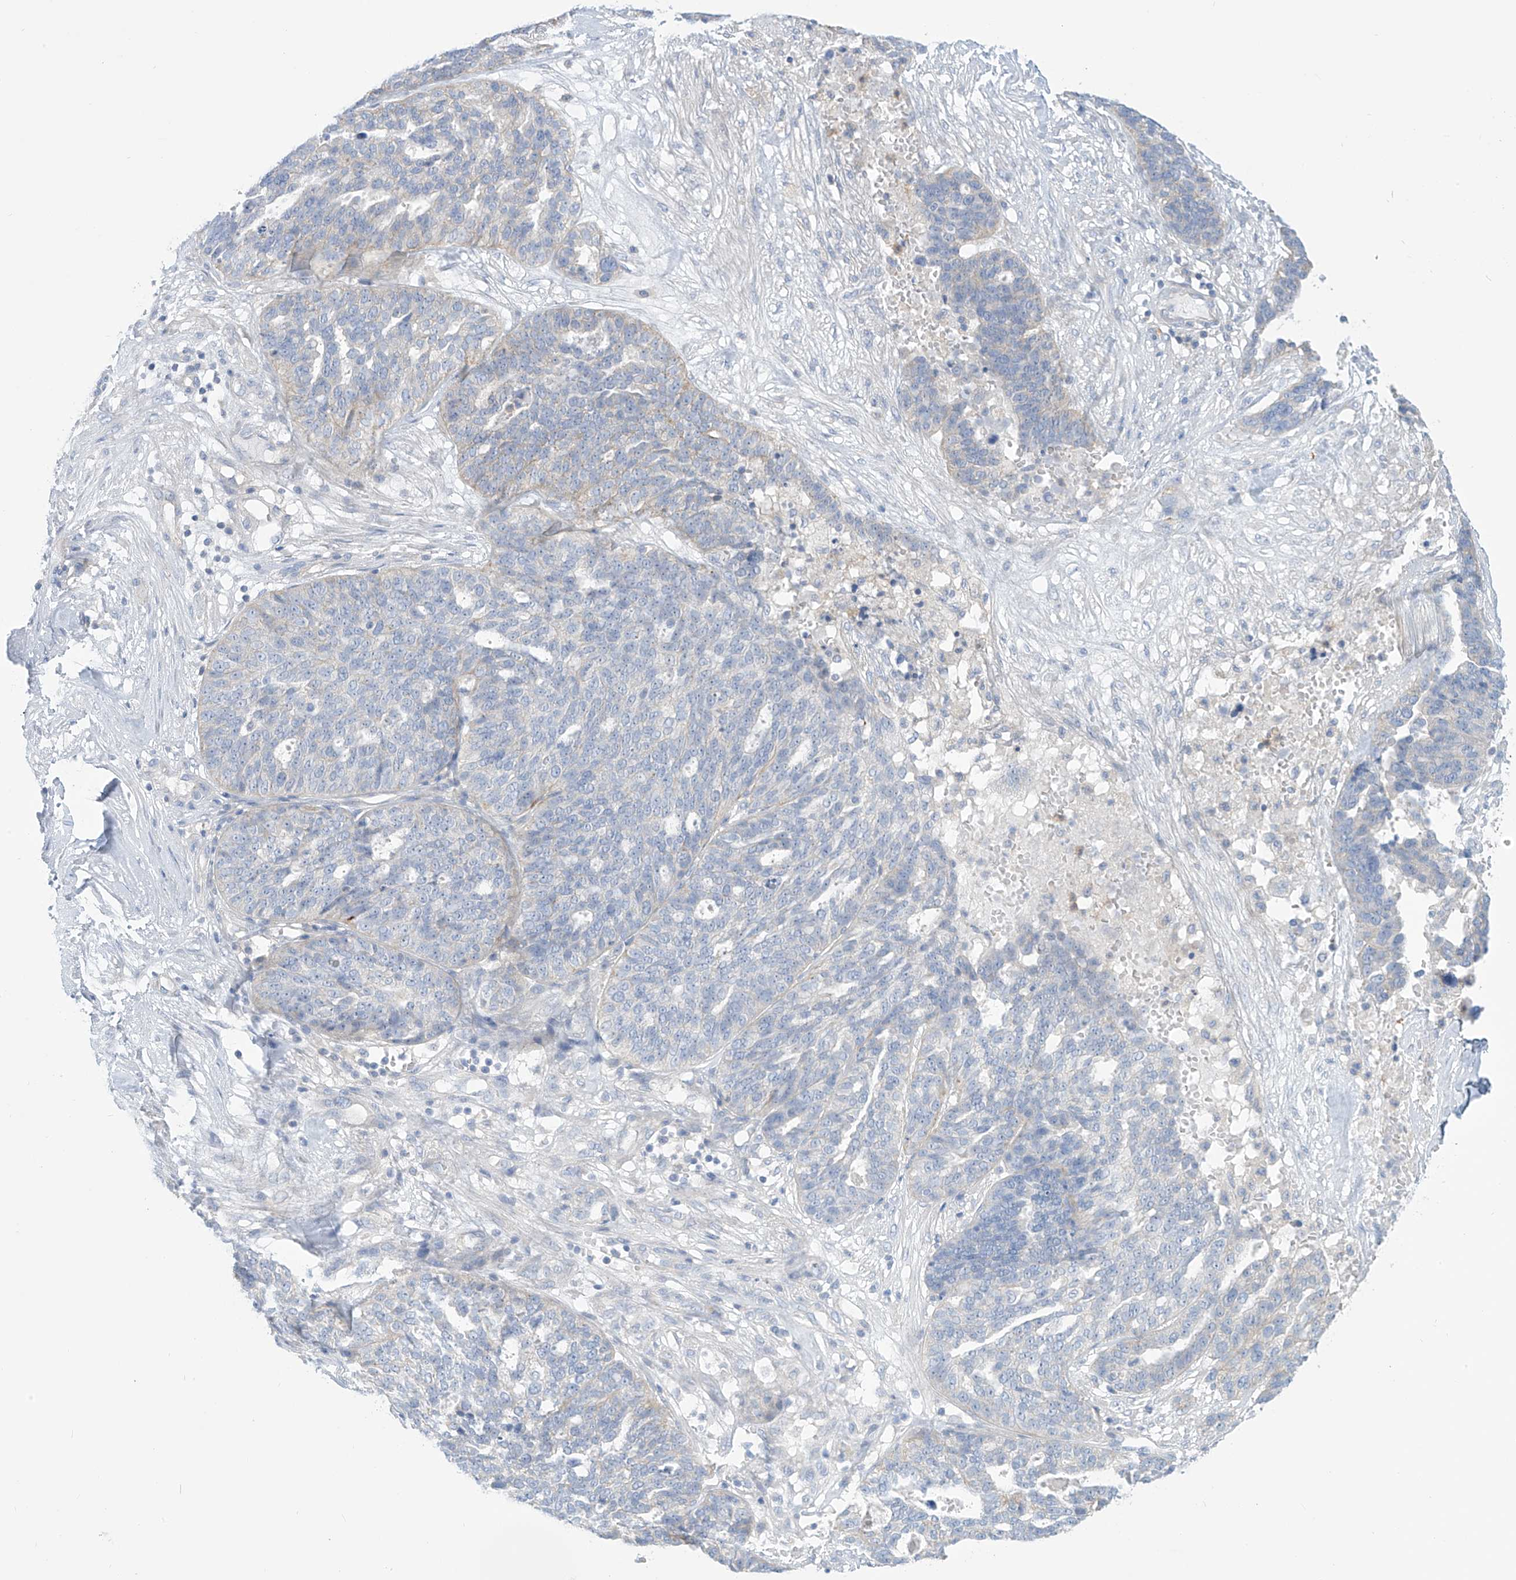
{"staining": {"intensity": "negative", "quantity": "none", "location": "none"}, "tissue": "ovarian cancer", "cell_type": "Tumor cells", "image_type": "cancer", "snomed": [{"axis": "morphology", "description": "Cystadenocarcinoma, serous, NOS"}, {"axis": "topography", "description": "Ovary"}], "caption": "High magnification brightfield microscopy of serous cystadenocarcinoma (ovarian) stained with DAB (brown) and counterstained with hematoxylin (blue): tumor cells show no significant staining.", "gene": "FABP2", "patient": {"sex": "female", "age": 59}}